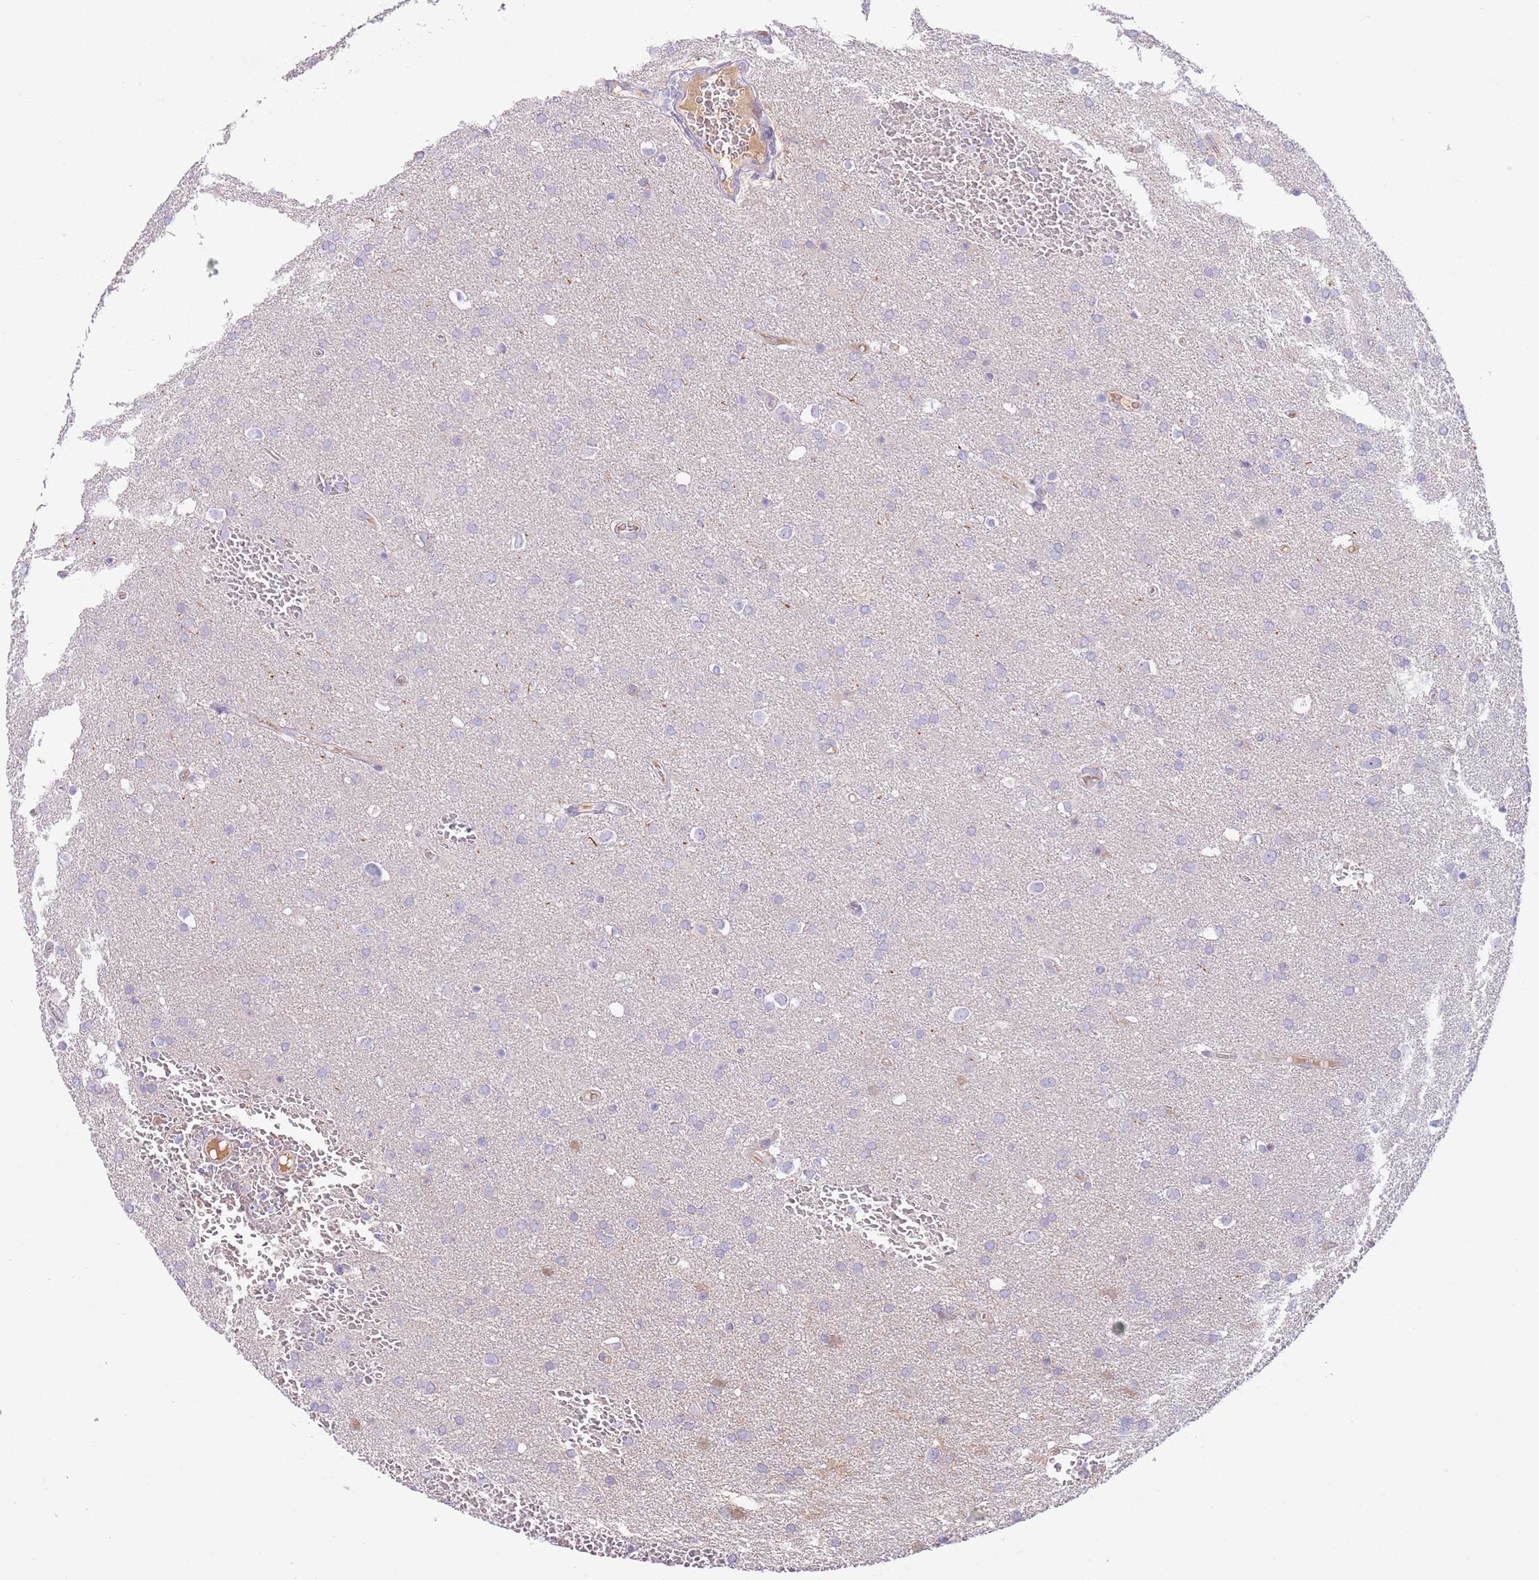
{"staining": {"intensity": "negative", "quantity": "none", "location": "none"}, "tissue": "glioma", "cell_type": "Tumor cells", "image_type": "cancer", "snomed": [{"axis": "morphology", "description": "Glioma, malignant, Low grade"}, {"axis": "topography", "description": "Brain"}], "caption": "Glioma was stained to show a protein in brown. There is no significant positivity in tumor cells.", "gene": "IGFL4", "patient": {"sex": "female", "age": 32}}